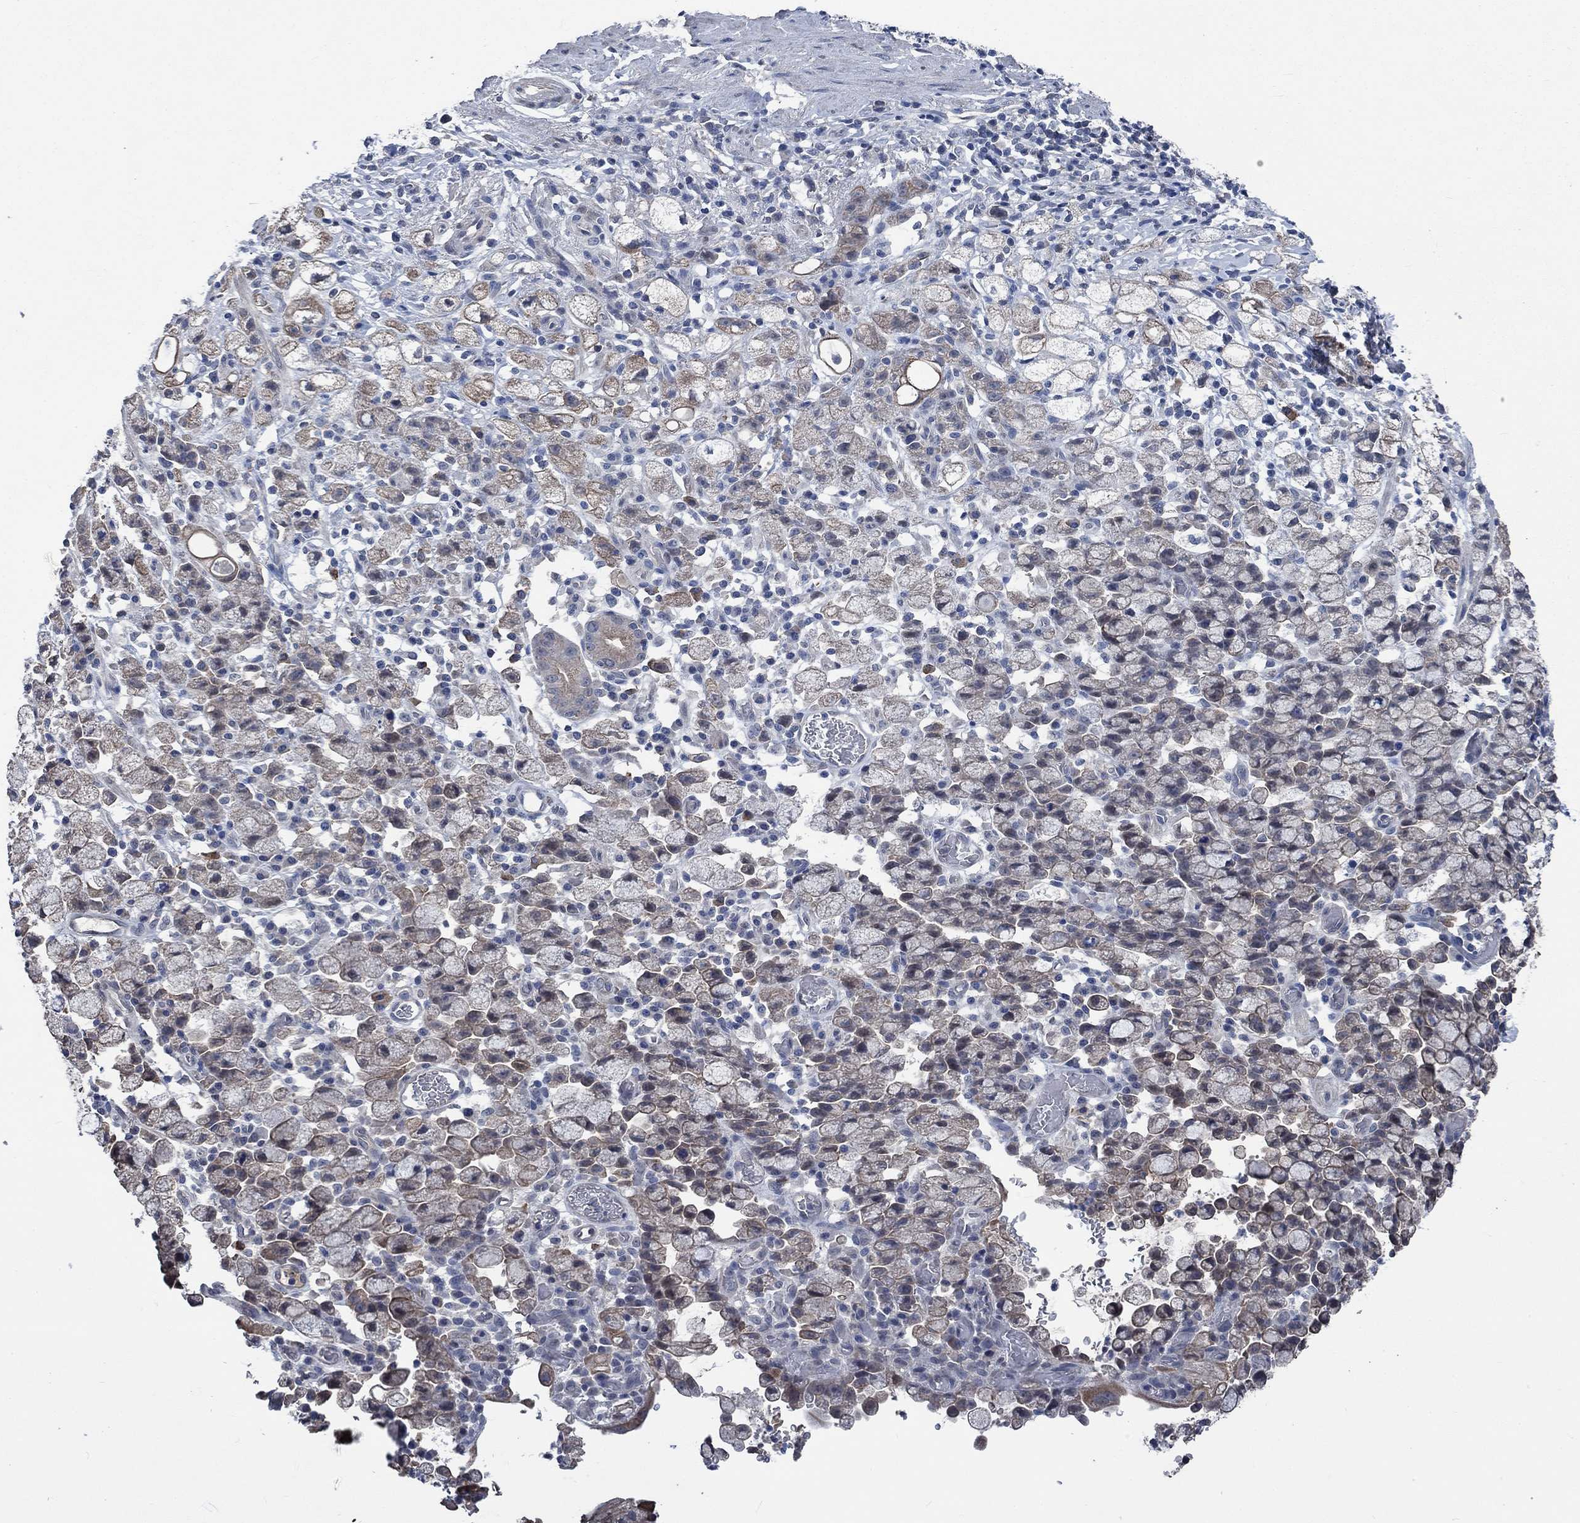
{"staining": {"intensity": "moderate", "quantity": "25%-75%", "location": "cytoplasmic/membranous"}, "tissue": "stomach cancer", "cell_type": "Tumor cells", "image_type": "cancer", "snomed": [{"axis": "morphology", "description": "Adenocarcinoma, NOS"}, {"axis": "topography", "description": "Stomach"}], "caption": "IHC histopathology image of neoplastic tissue: human adenocarcinoma (stomach) stained using IHC demonstrates medium levels of moderate protein expression localized specifically in the cytoplasmic/membranous of tumor cells, appearing as a cytoplasmic/membranous brown color.", "gene": "OBSCN", "patient": {"sex": "male", "age": 58}}